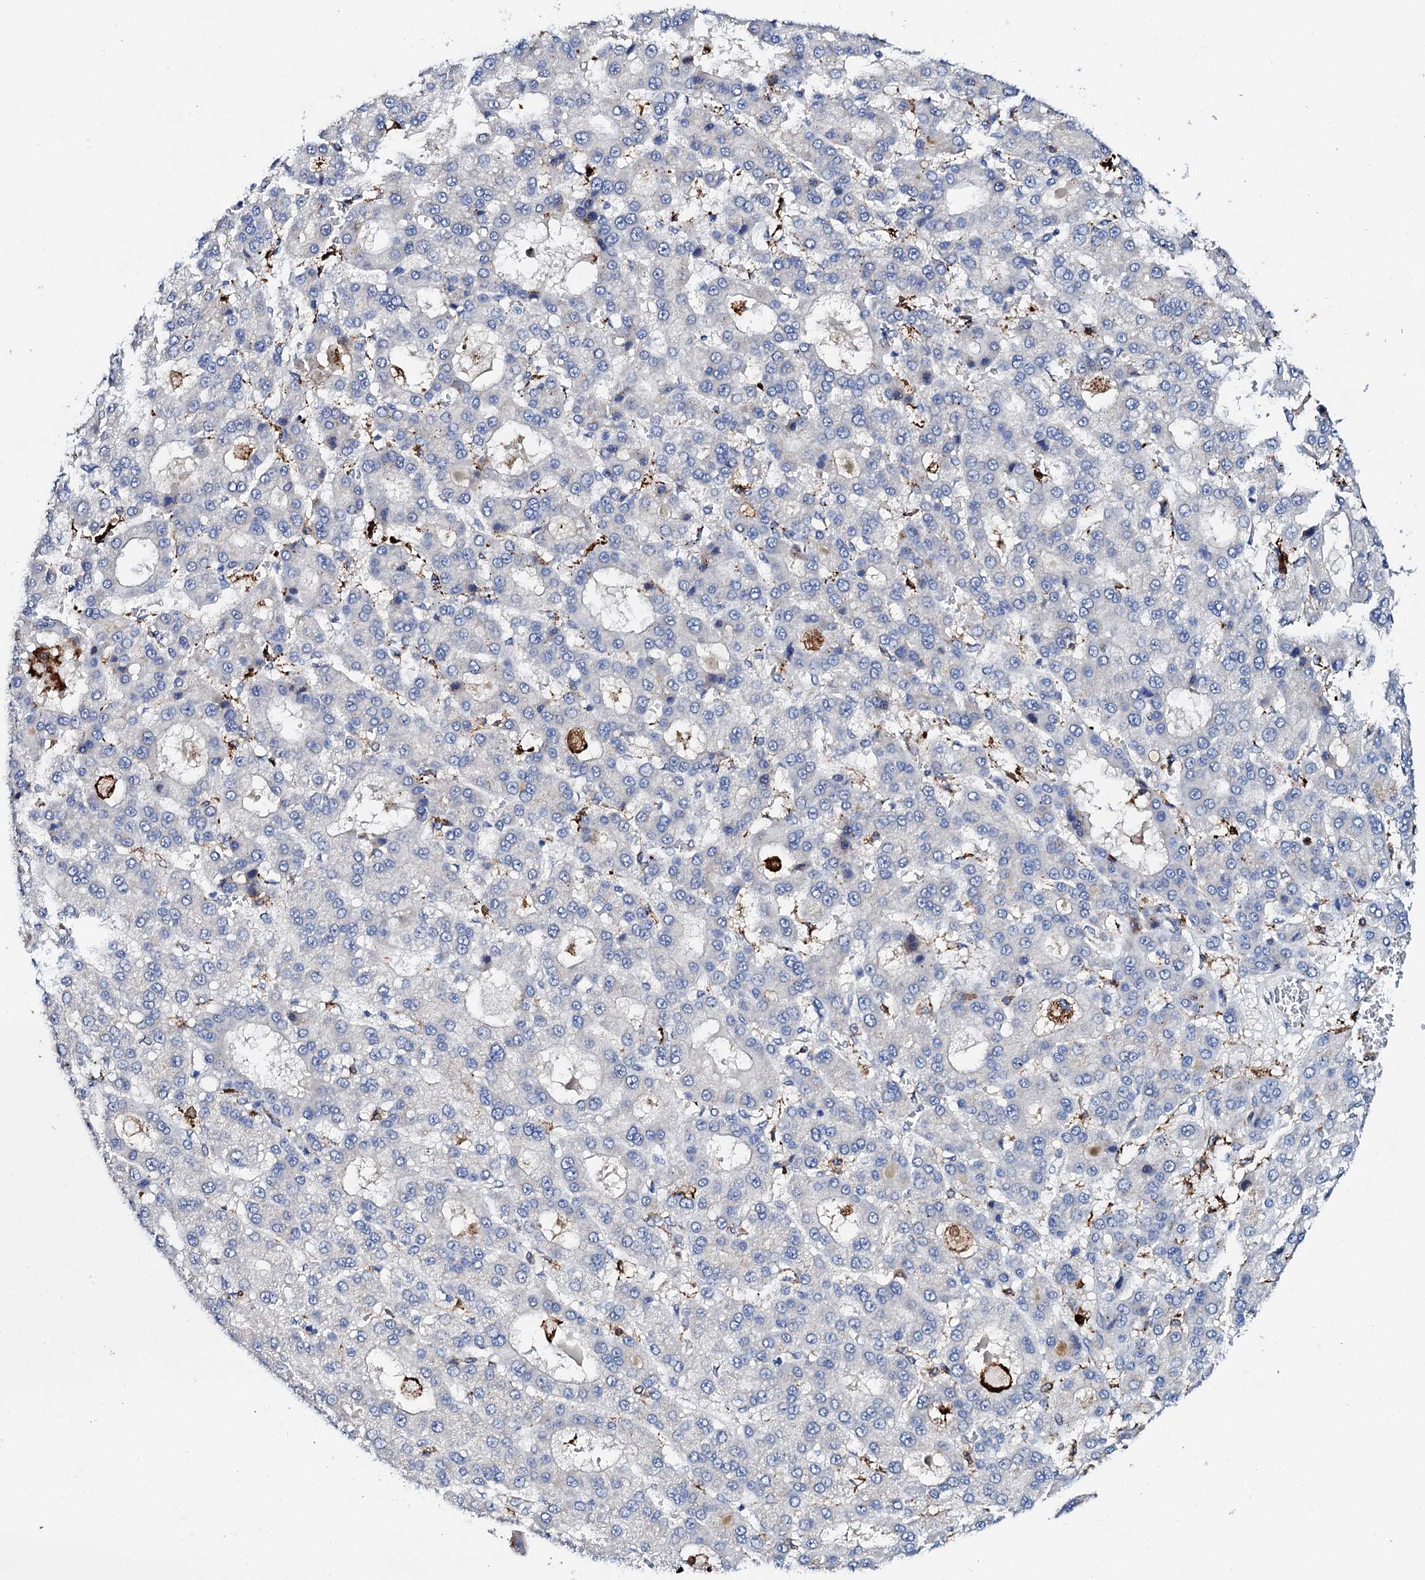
{"staining": {"intensity": "negative", "quantity": "none", "location": "none"}, "tissue": "liver cancer", "cell_type": "Tumor cells", "image_type": "cancer", "snomed": [{"axis": "morphology", "description": "Carcinoma, Hepatocellular, NOS"}, {"axis": "topography", "description": "Liver"}], "caption": "An immunohistochemistry (IHC) histopathology image of liver hepatocellular carcinoma is shown. There is no staining in tumor cells of liver hepatocellular carcinoma.", "gene": "MED13L", "patient": {"sex": "male", "age": 70}}